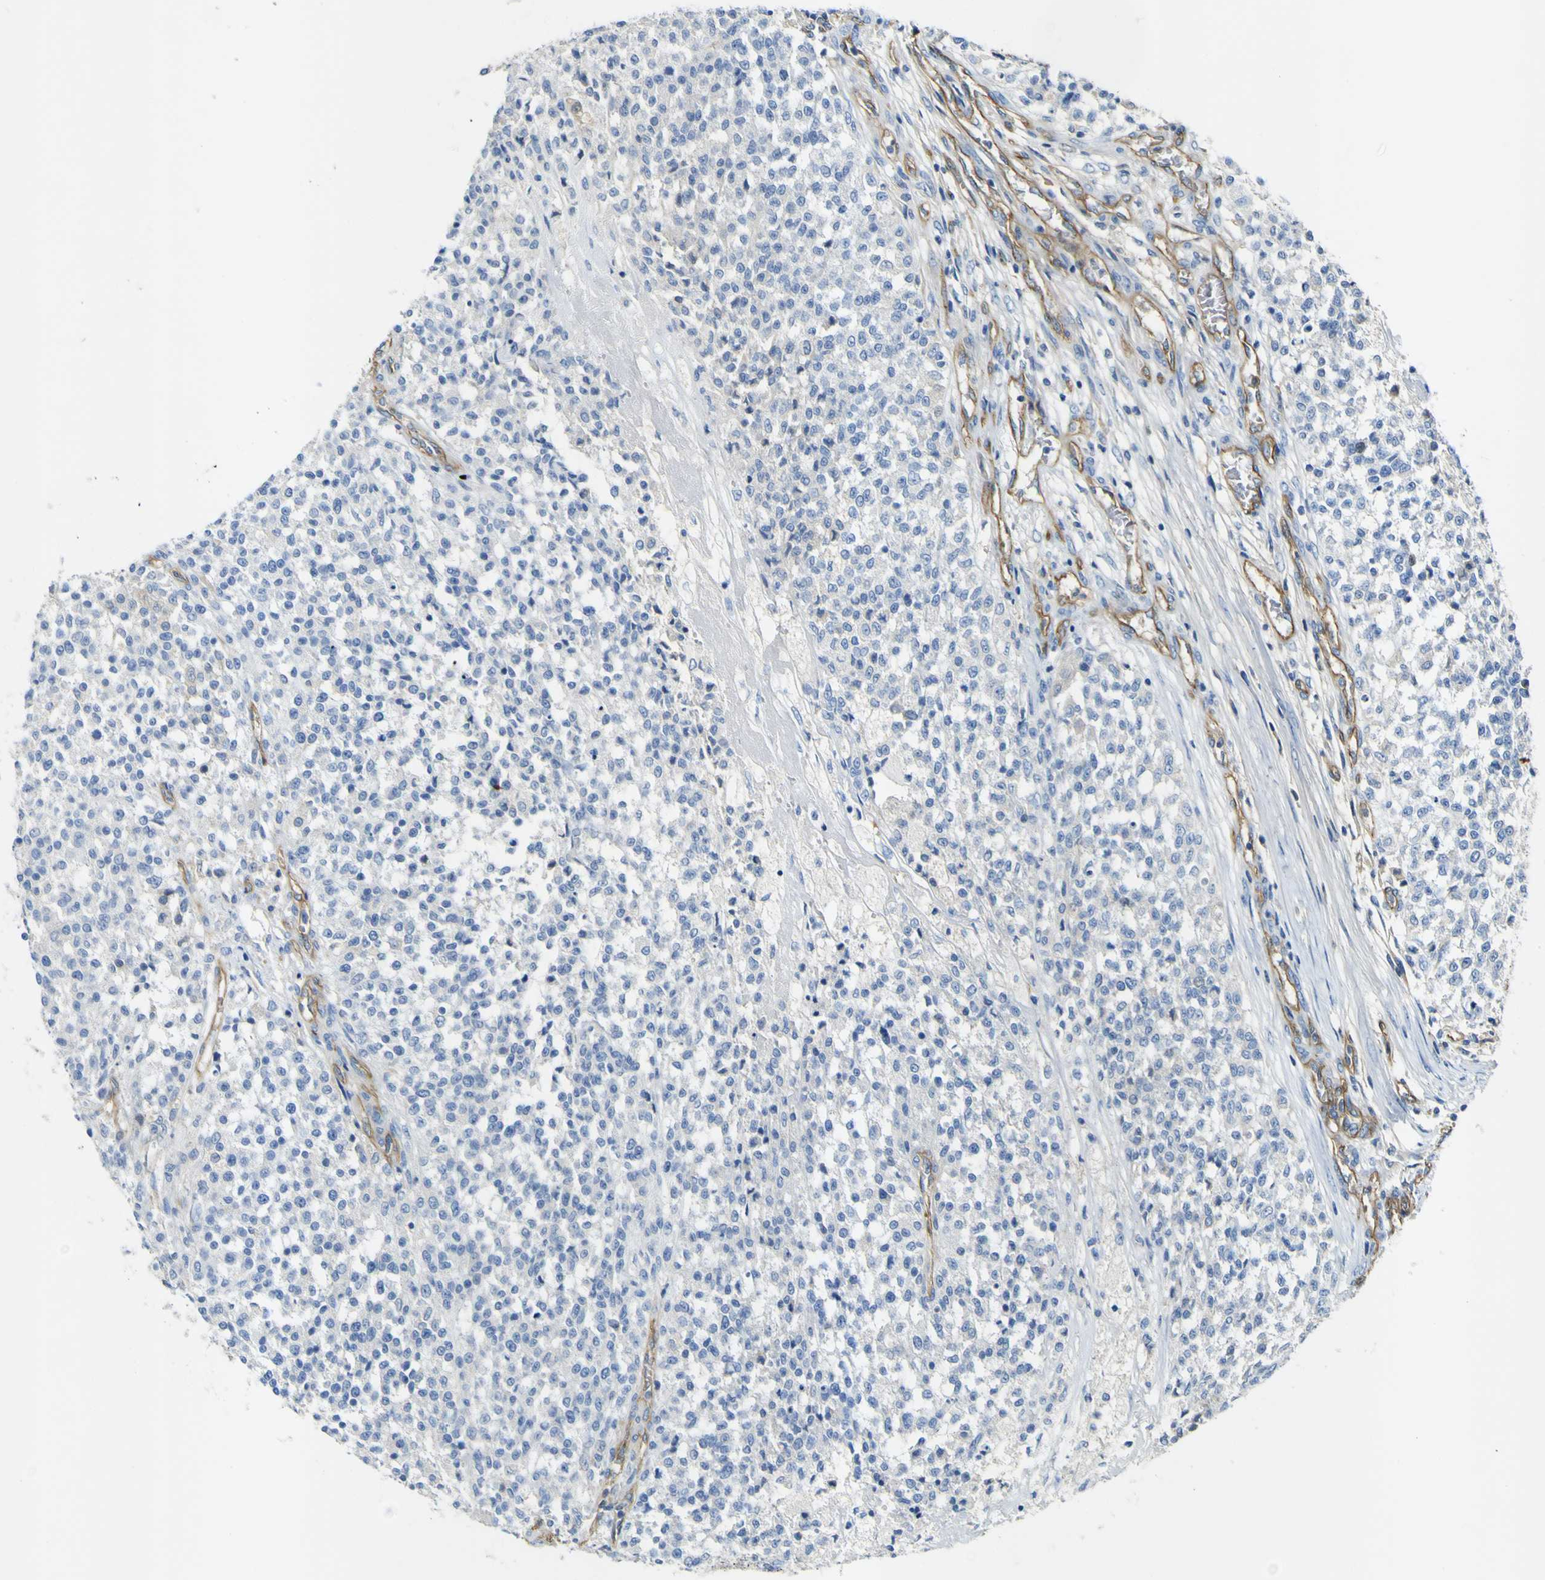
{"staining": {"intensity": "negative", "quantity": "none", "location": "none"}, "tissue": "testis cancer", "cell_type": "Tumor cells", "image_type": "cancer", "snomed": [{"axis": "morphology", "description": "Seminoma, NOS"}, {"axis": "topography", "description": "Testis"}], "caption": "This is a histopathology image of IHC staining of seminoma (testis), which shows no positivity in tumor cells.", "gene": "CD93", "patient": {"sex": "male", "age": 59}}